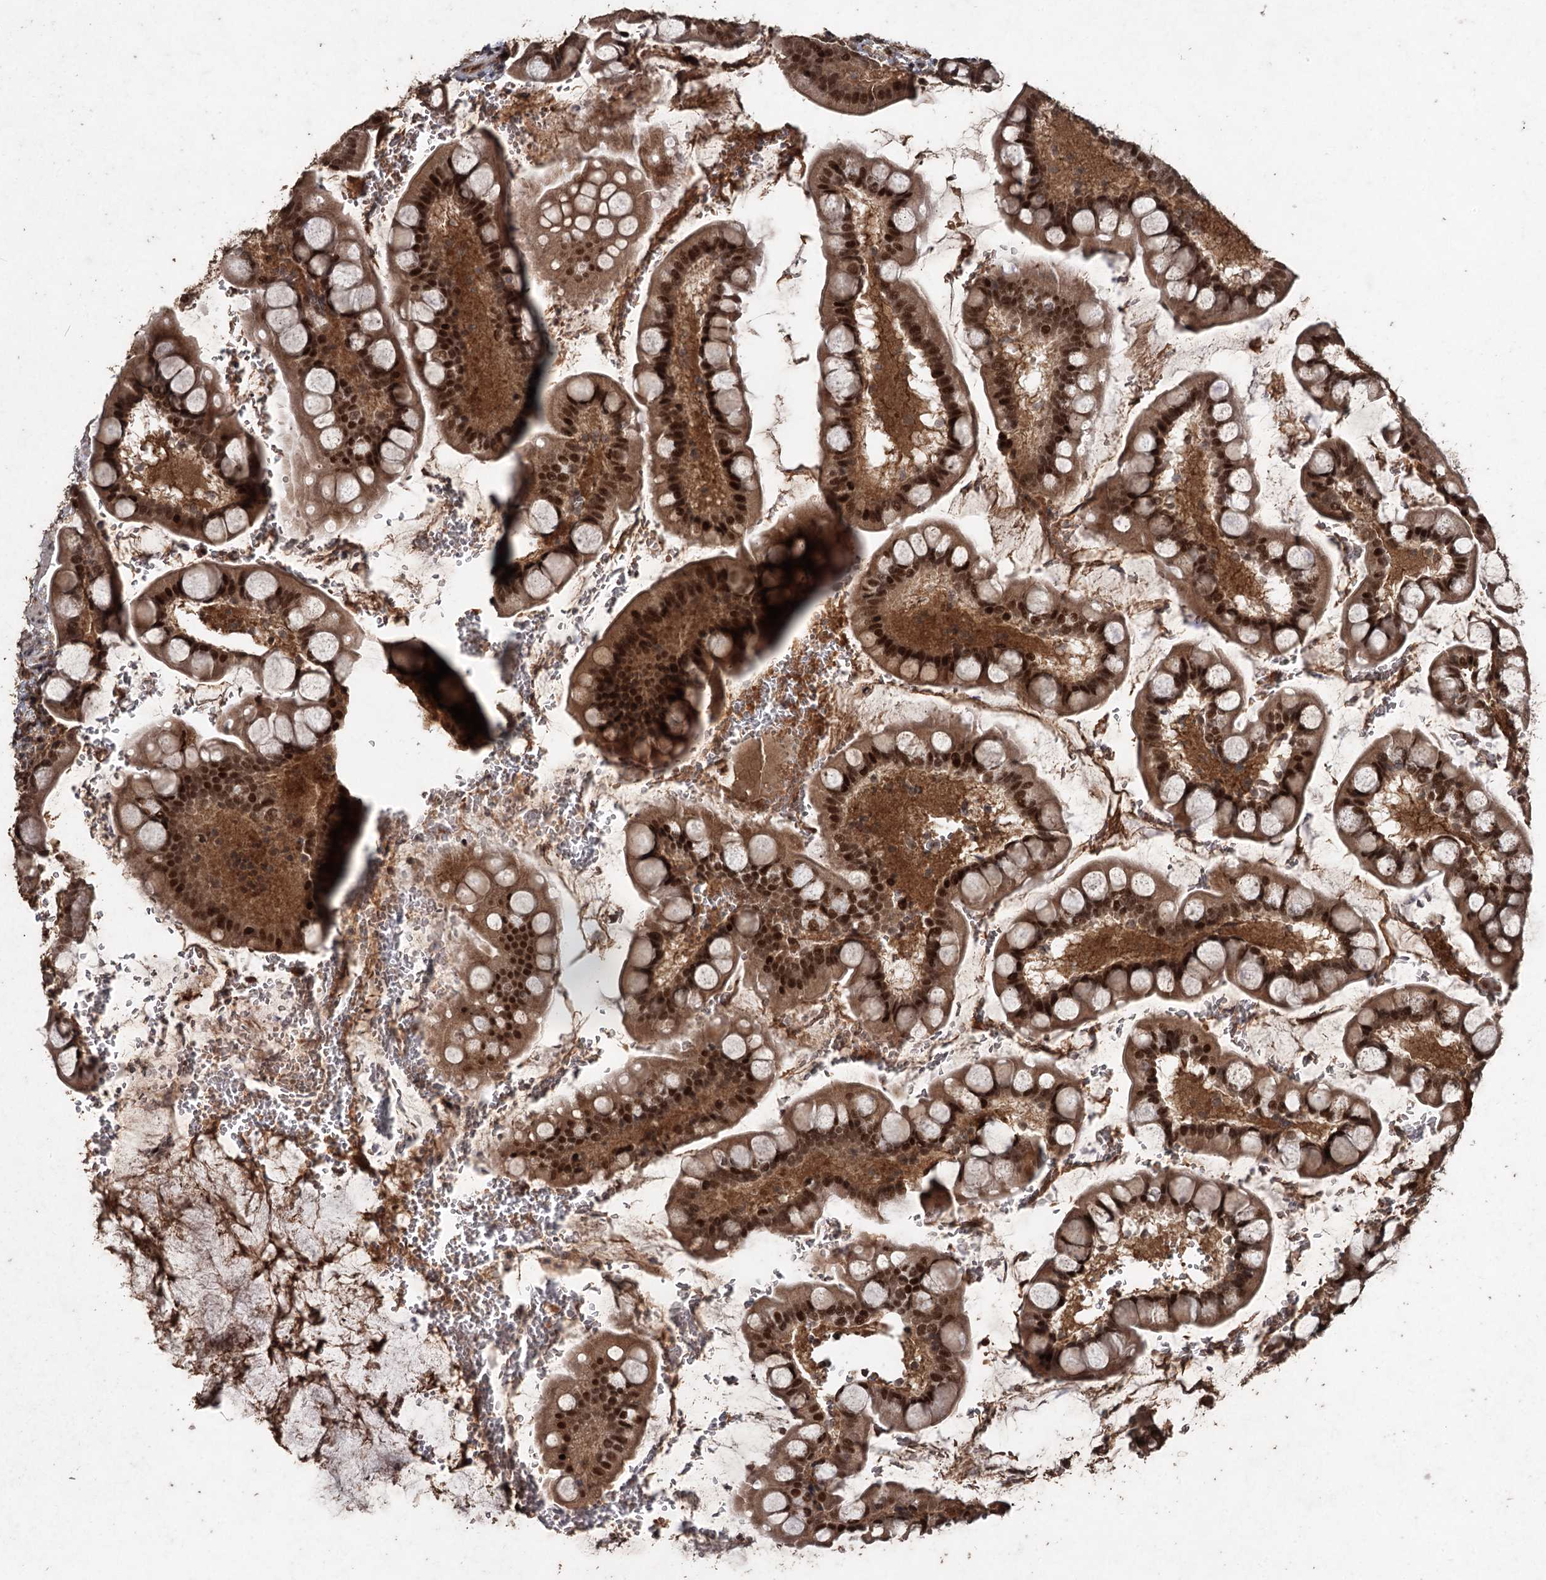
{"staining": {"intensity": "strong", "quantity": ">75%", "location": "cytoplasmic/membranous,nuclear"}, "tissue": "small intestine", "cell_type": "Glandular cells", "image_type": "normal", "snomed": [{"axis": "morphology", "description": "Normal tissue, NOS"}, {"axis": "topography", "description": "Small intestine"}], "caption": "A photomicrograph of small intestine stained for a protein reveals strong cytoplasmic/membranous,nuclear brown staining in glandular cells. Nuclei are stained in blue.", "gene": "FBXO7", "patient": {"sex": "male", "age": 52}}